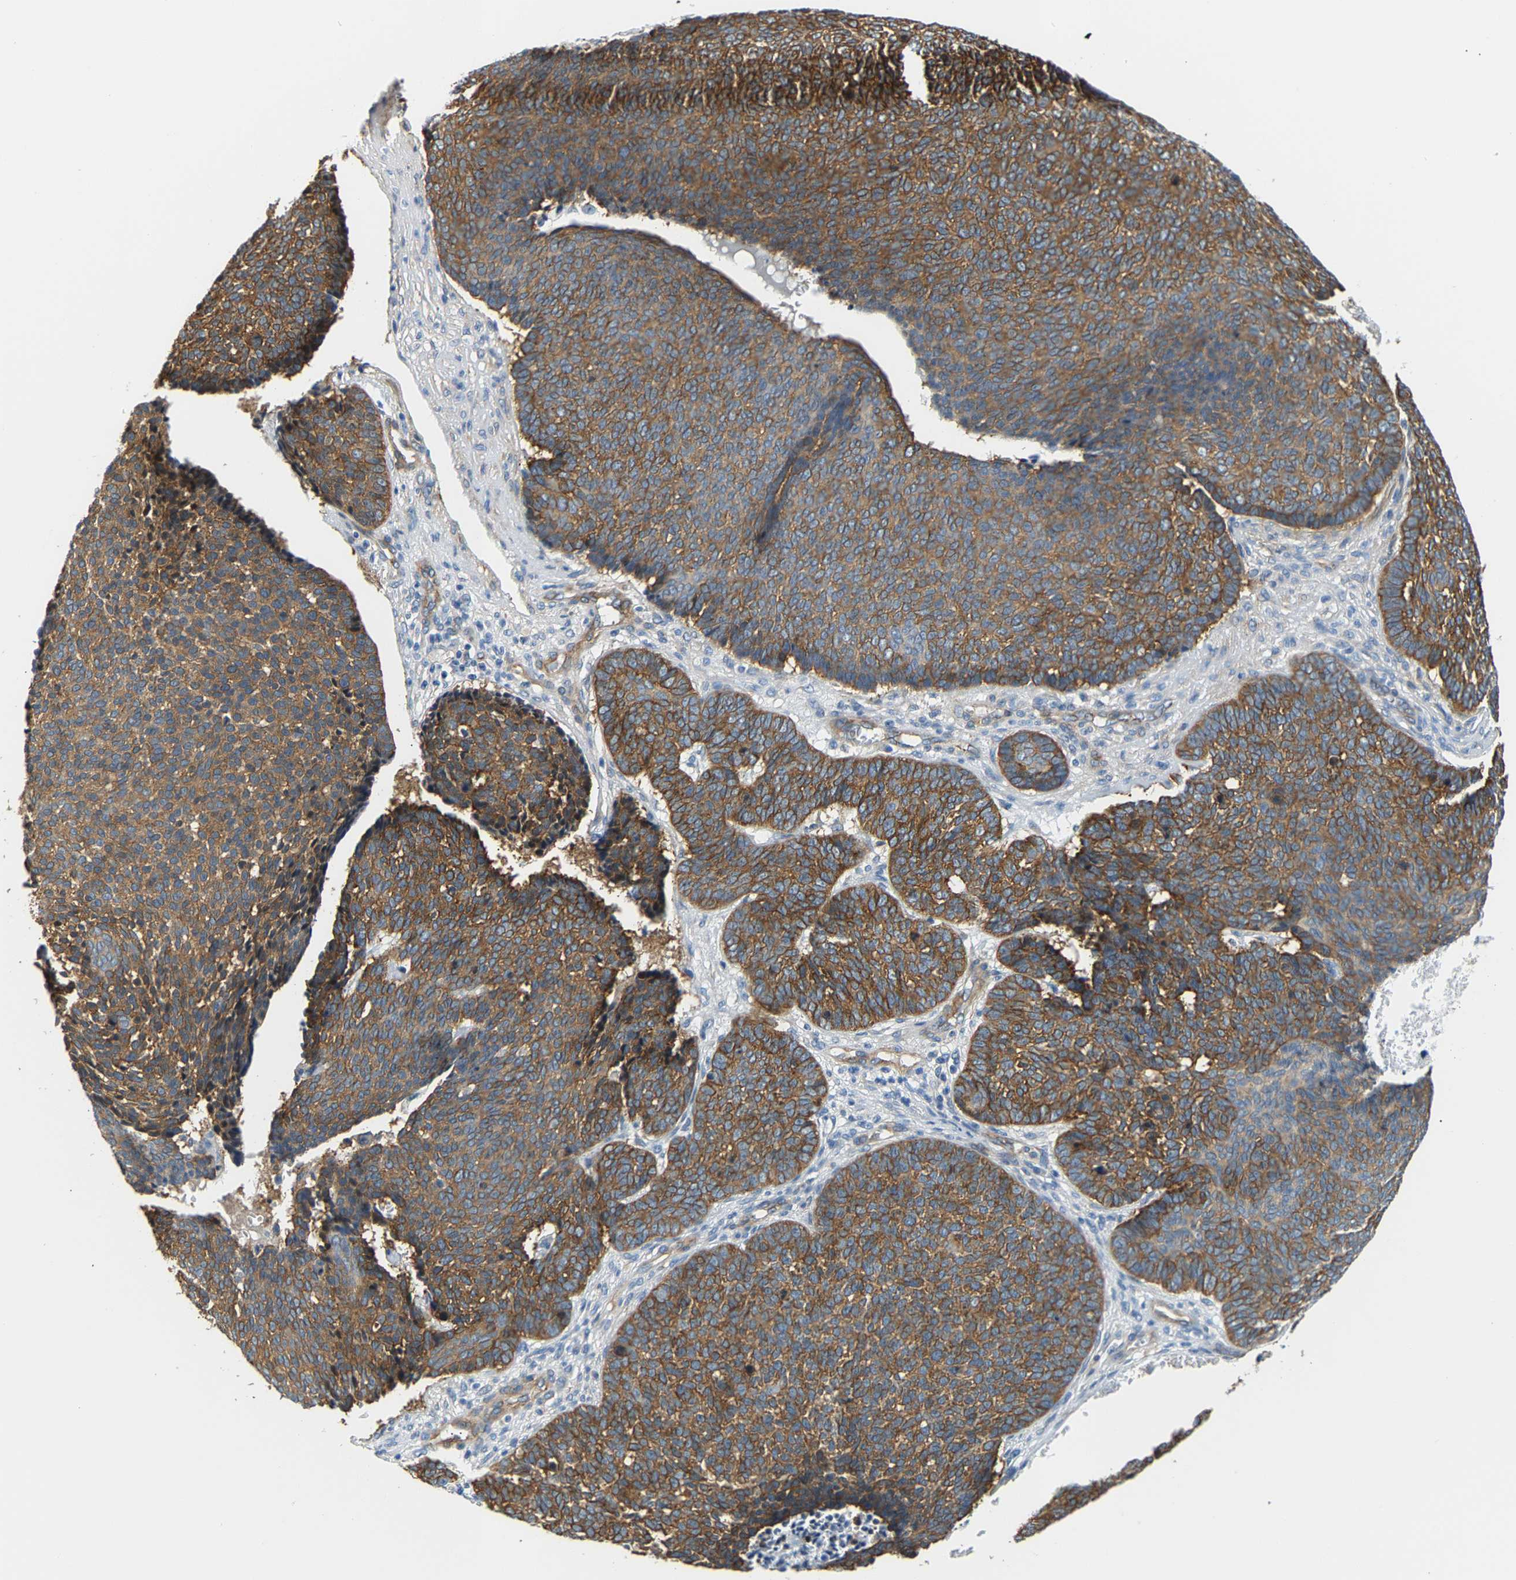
{"staining": {"intensity": "moderate", "quantity": ">75%", "location": "cytoplasmic/membranous"}, "tissue": "skin cancer", "cell_type": "Tumor cells", "image_type": "cancer", "snomed": [{"axis": "morphology", "description": "Basal cell carcinoma"}, {"axis": "topography", "description": "Skin"}], "caption": "This histopathology image reveals immunohistochemistry staining of skin cancer, with medium moderate cytoplasmic/membranous staining in approximately >75% of tumor cells.", "gene": "PAWR", "patient": {"sex": "male", "age": 84}}